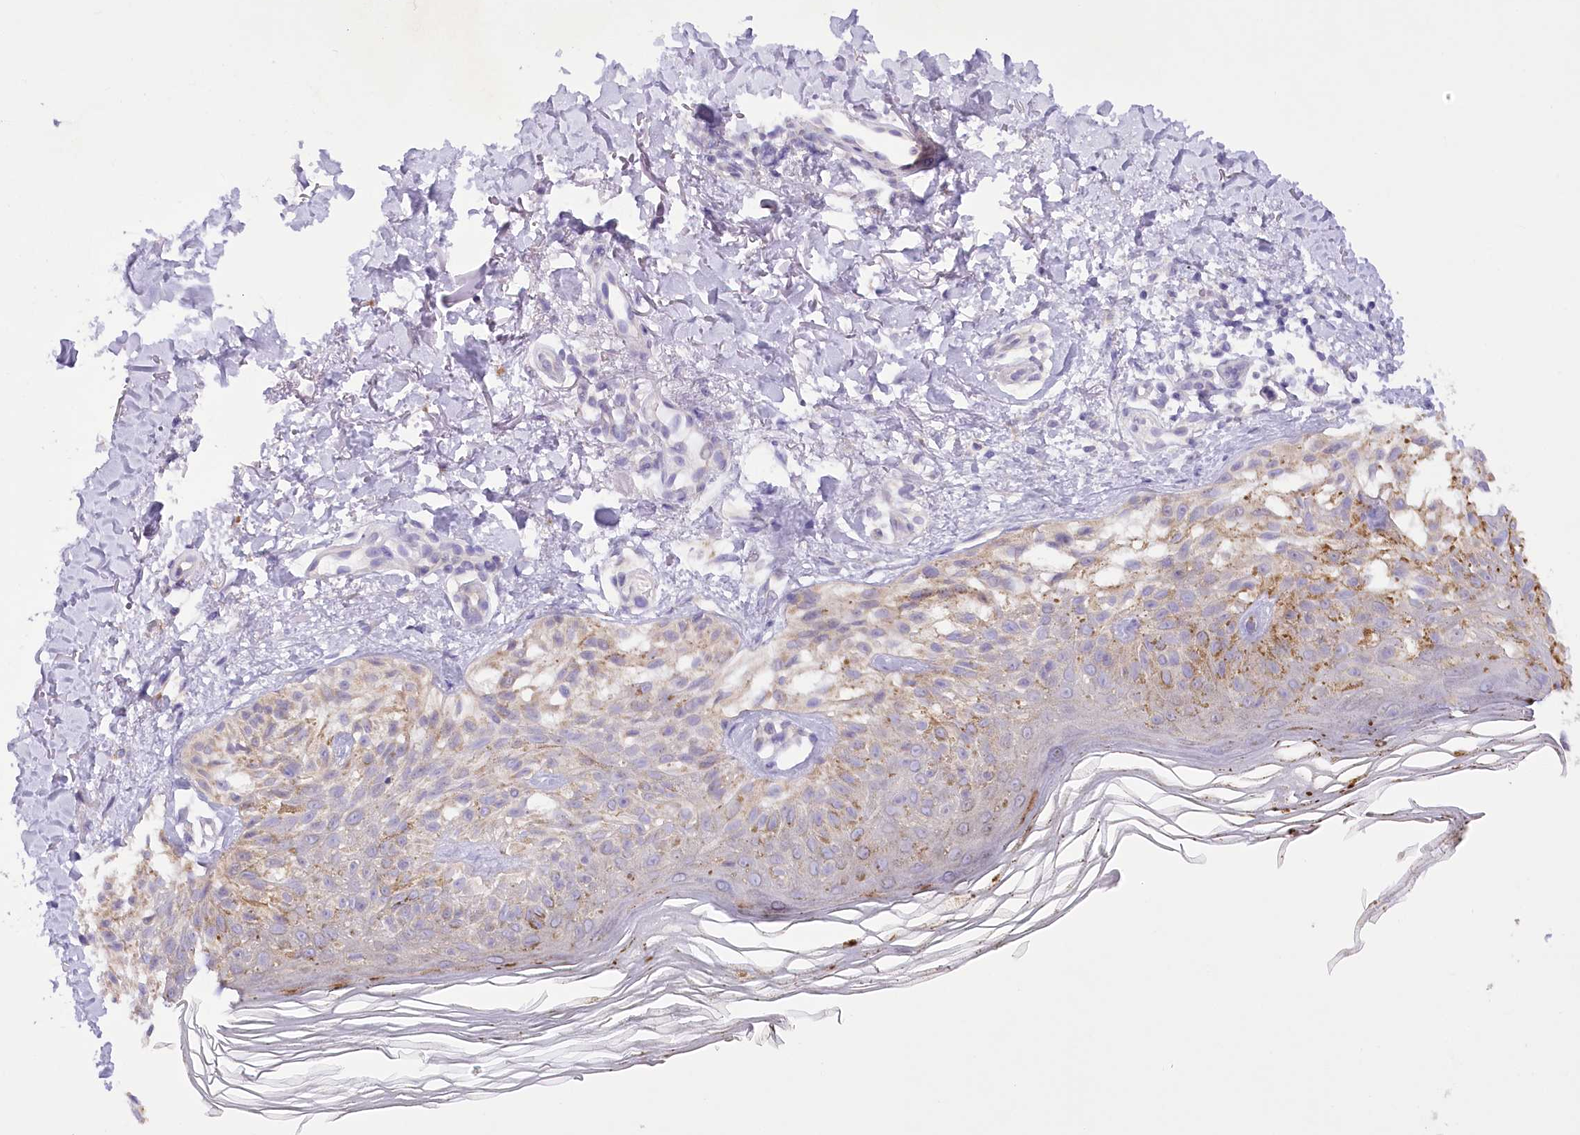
{"staining": {"intensity": "moderate", "quantity": "25%-75%", "location": "cytoplasmic/membranous"}, "tissue": "melanoma", "cell_type": "Tumor cells", "image_type": "cancer", "snomed": [{"axis": "morphology", "description": "Malignant melanoma, NOS"}, {"axis": "topography", "description": "Skin"}], "caption": "Malignant melanoma stained for a protein (brown) demonstrates moderate cytoplasmic/membranous positive staining in approximately 25%-75% of tumor cells.", "gene": "DCUN1D1", "patient": {"sex": "female", "age": 50}}